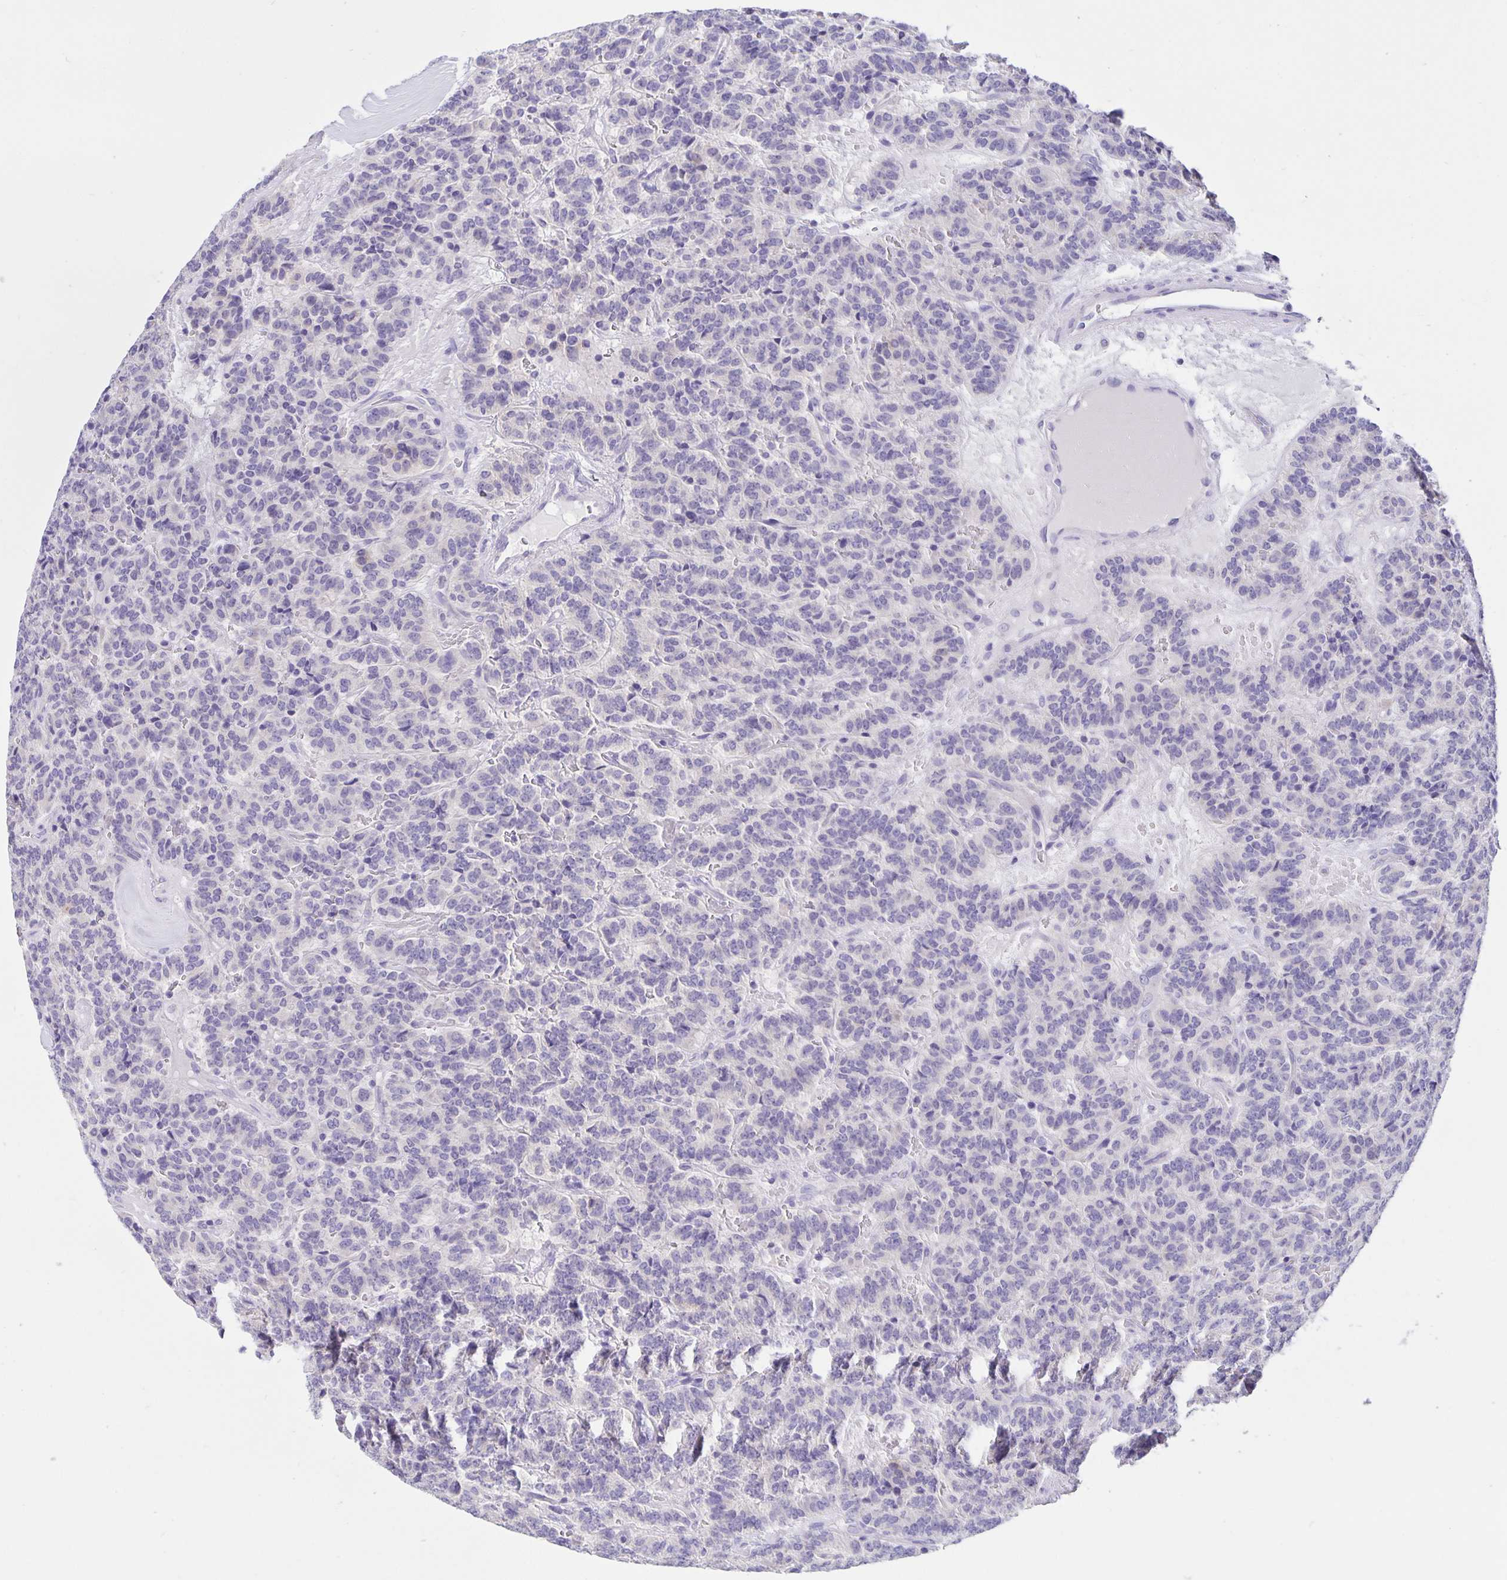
{"staining": {"intensity": "negative", "quantity": "none", "location": "none"}, "tissue": "carcinoid", "cell_type": "Tumor cells", "image_type": "cancer", "snomed": [{"axis": "morphology", "description": "Carcinoid, malignant, NOS"}, {"axis": "topography", "description": "Pancreas"}], "caption": "Immunohistochemical staining of human malignant carcinoid displays no significant expression in tumor cells.", "gene": "ERMN", "patient": {"sex": "male", "age": 36}}